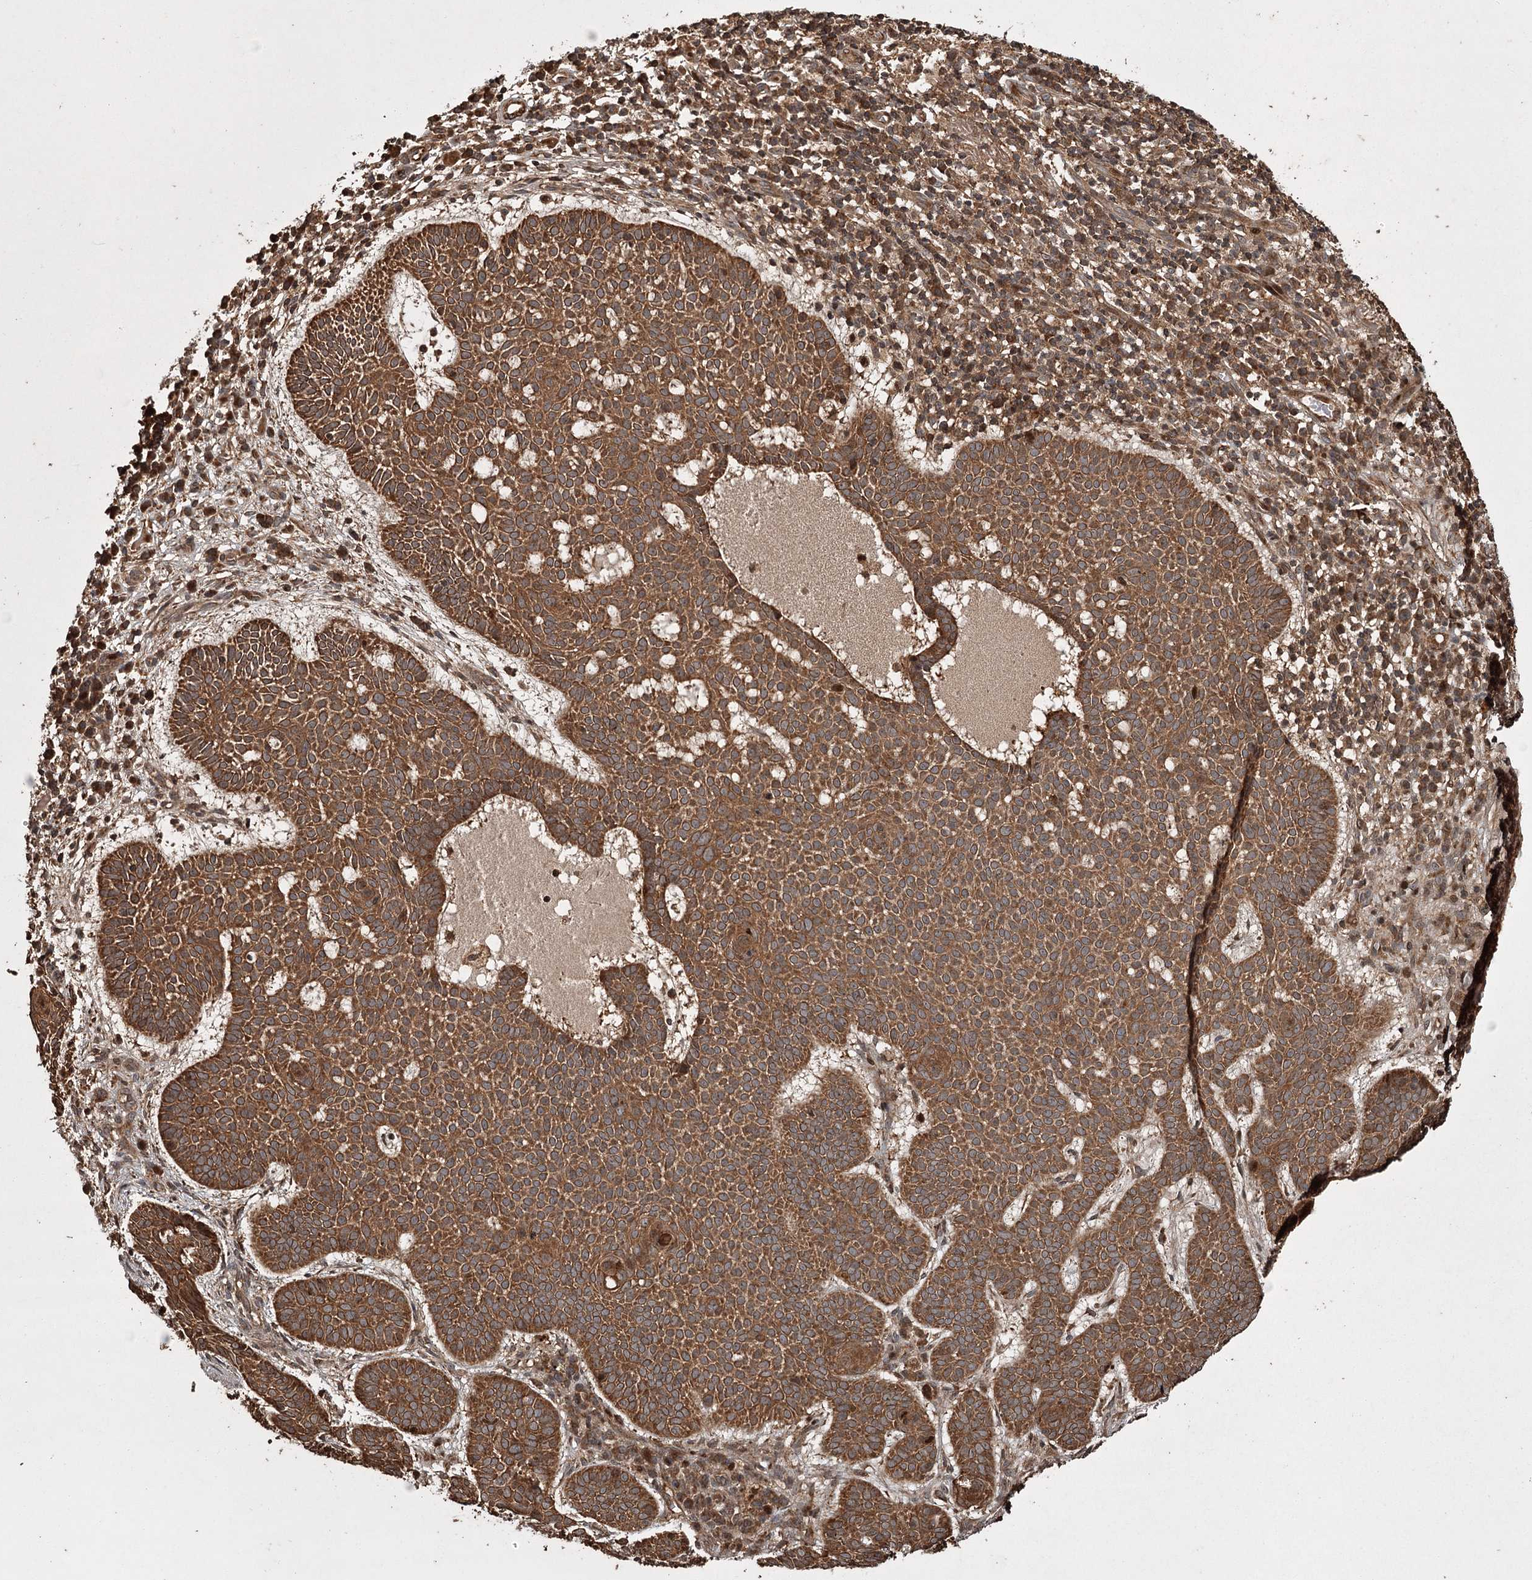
{"staining": {"intensity": "strong", "quantity": ">75%", "location": "cytoplasmic/membranous"}, "tissue": "skin cancer", "cell_type": "Tumor cells", "image_type": "cancer", "snomed": [{"axis": "morphology", "description": "Basal cell carcinoma"}, {"axis": "topography", "description": "Skin"}], "caption": "Skin cancer (basal cell carcinoma) was stained to show a protein in brown. There is high levels of strong cytoplasmic/membranous positivity in about >75% of tumor cells.", "gene": "RPAP3", "patient": {"sex": "male", "age": 85}}